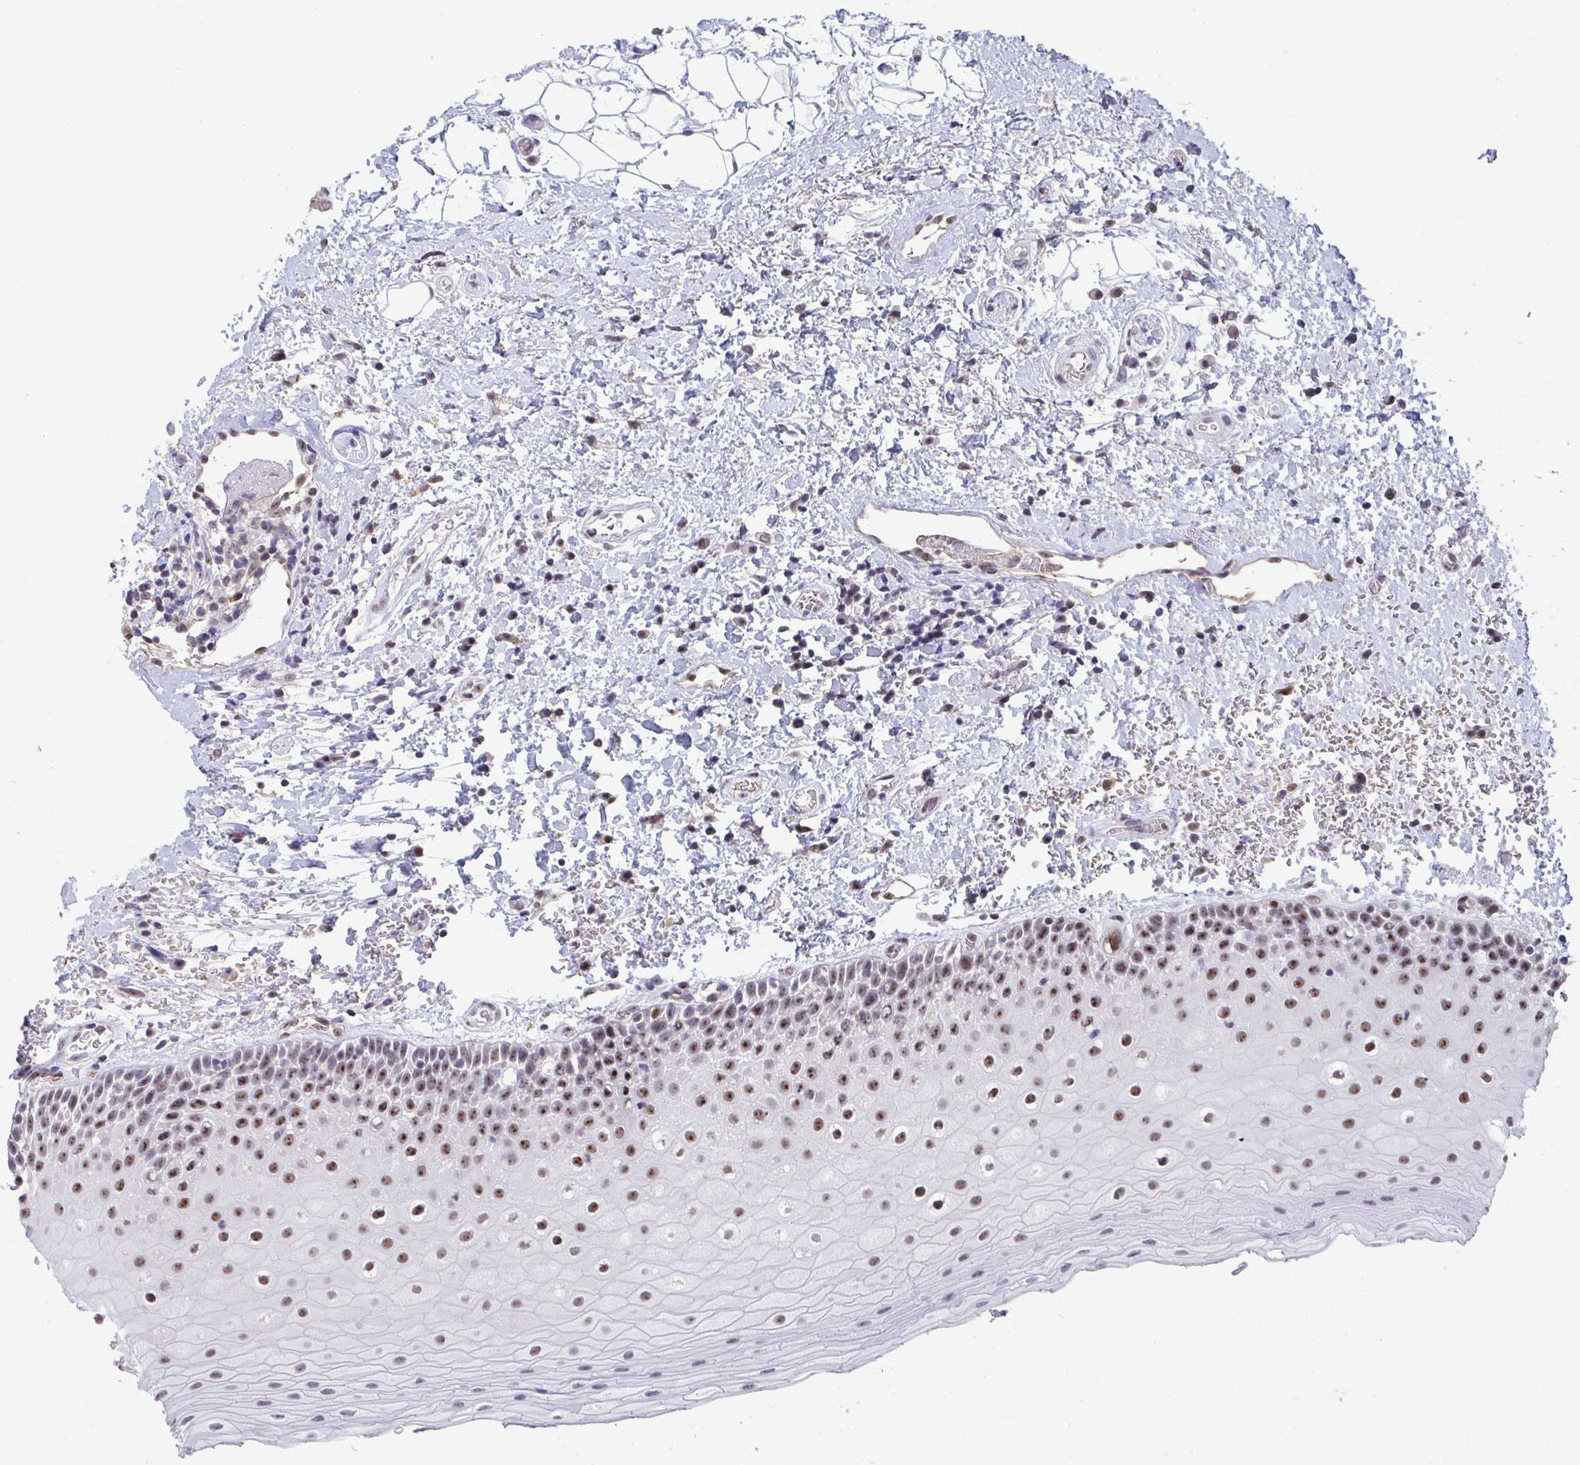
{"staining": {"intensity": "moderate", "quantity": "25%-75%", "location": "nuclear"}, "tissue": "oral mucosa", "cell_type": "Squamous epithelial cells", "image_type": "normal", "snomed": [{"axis": "morphology", "description": "Normal tissue, NOS"}, {"axis": "topography", "description": "Oral tissue"}], "caption": "A brown stain shows moderate nuclear expression of a protein in squamous epithelial cells of unremarkable human oral mucosa.", "gene": "SENP3", "patient": {"sex": "female", "age": 82}}